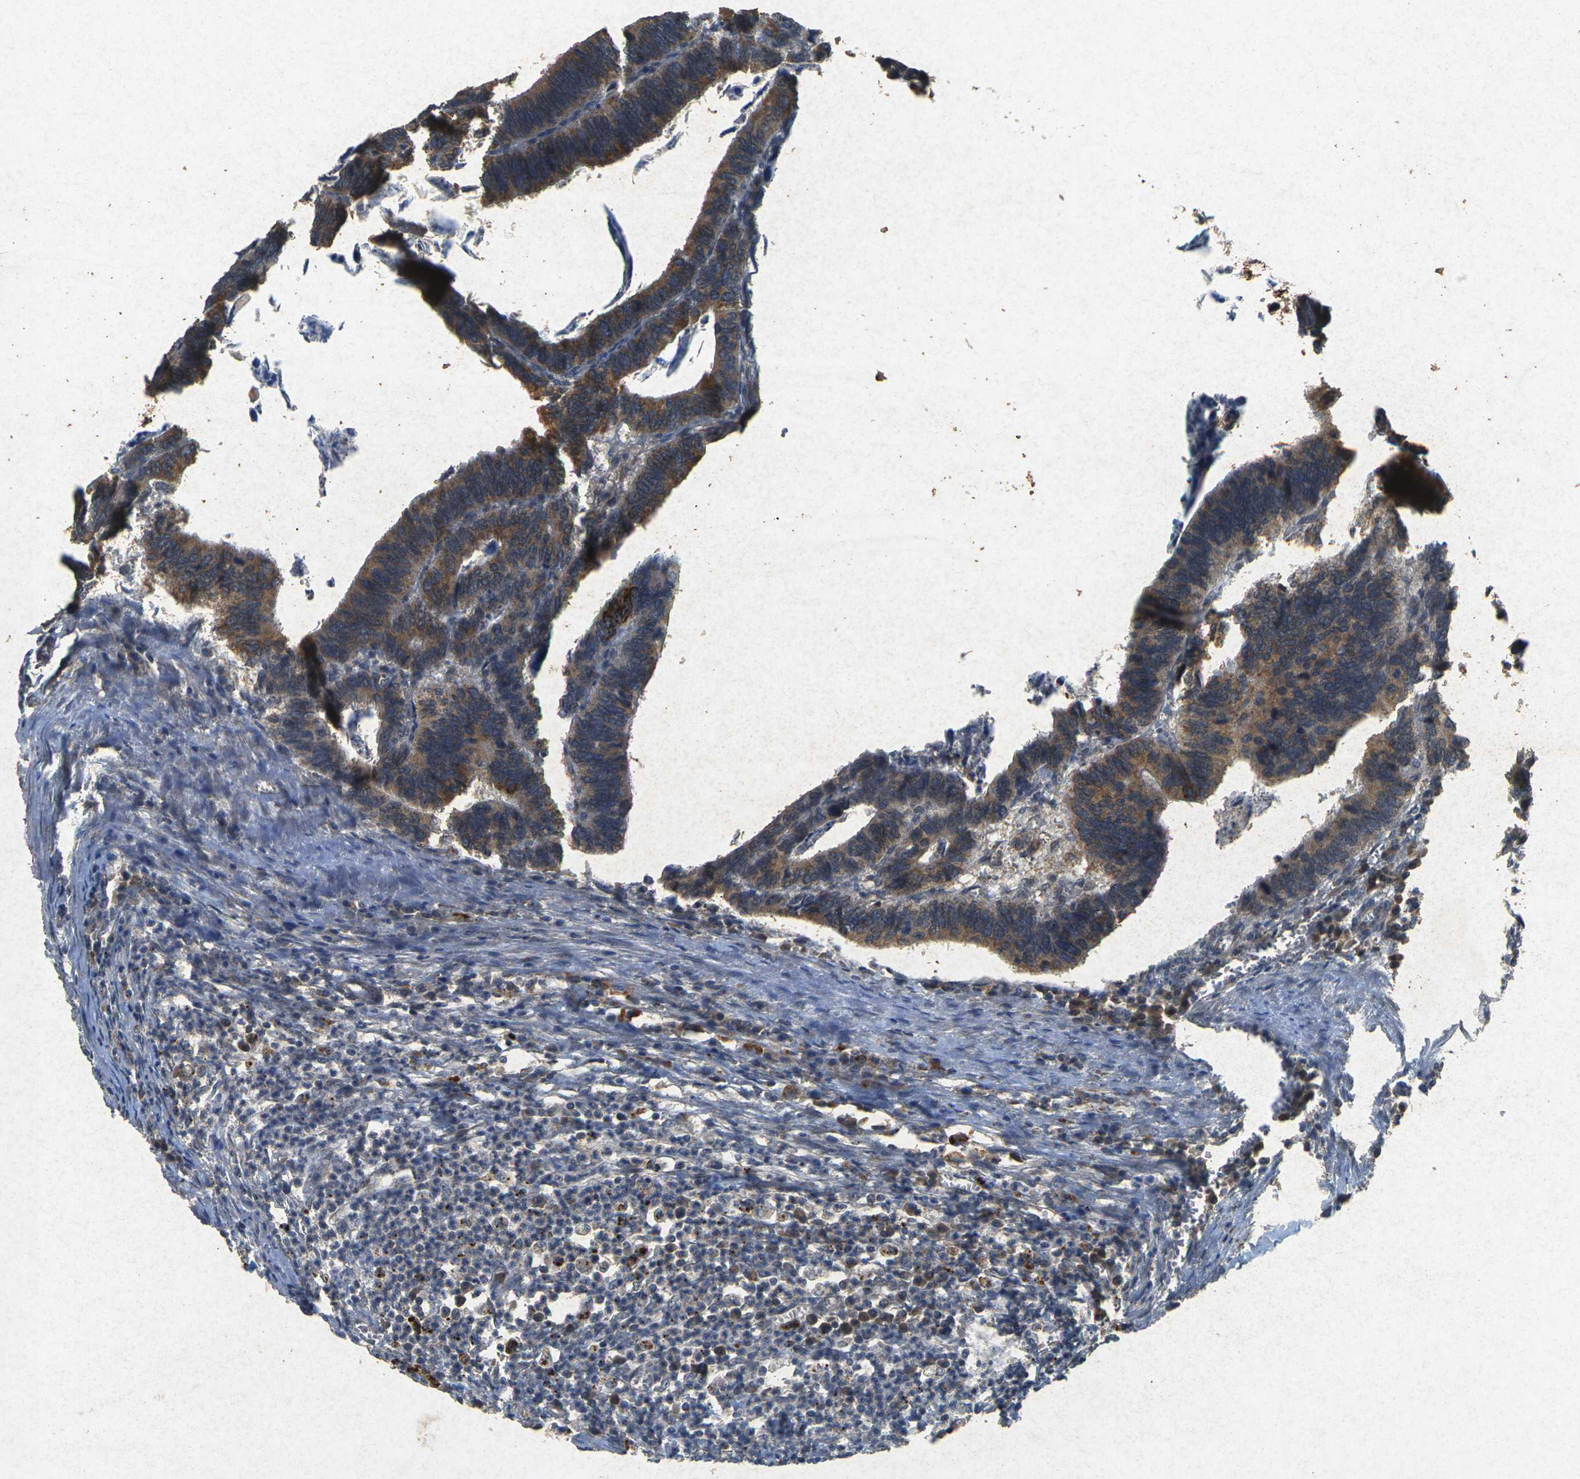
{"staining": {"intensity": "moderate", "quantity": ">75%", "location": "cytoplasmic/membranous"}, "tissue": "colorectal cancer", "cell_type": "Tumor cells", "image_type": "cancer", "snomed": [{"axis": "morphology", "description": "Adenocarcinoma, NOS"}, {"axis": "topography", "description": "Colon"}], "caption": "This photomicrograph exhibits IHC staining of human colorectal cancer, with medium moderate cytoplasmic/membranous expression in about >75% of tumor cells.", "gene": "ERN1", "patient": {"sex": "male", "age": 72}}